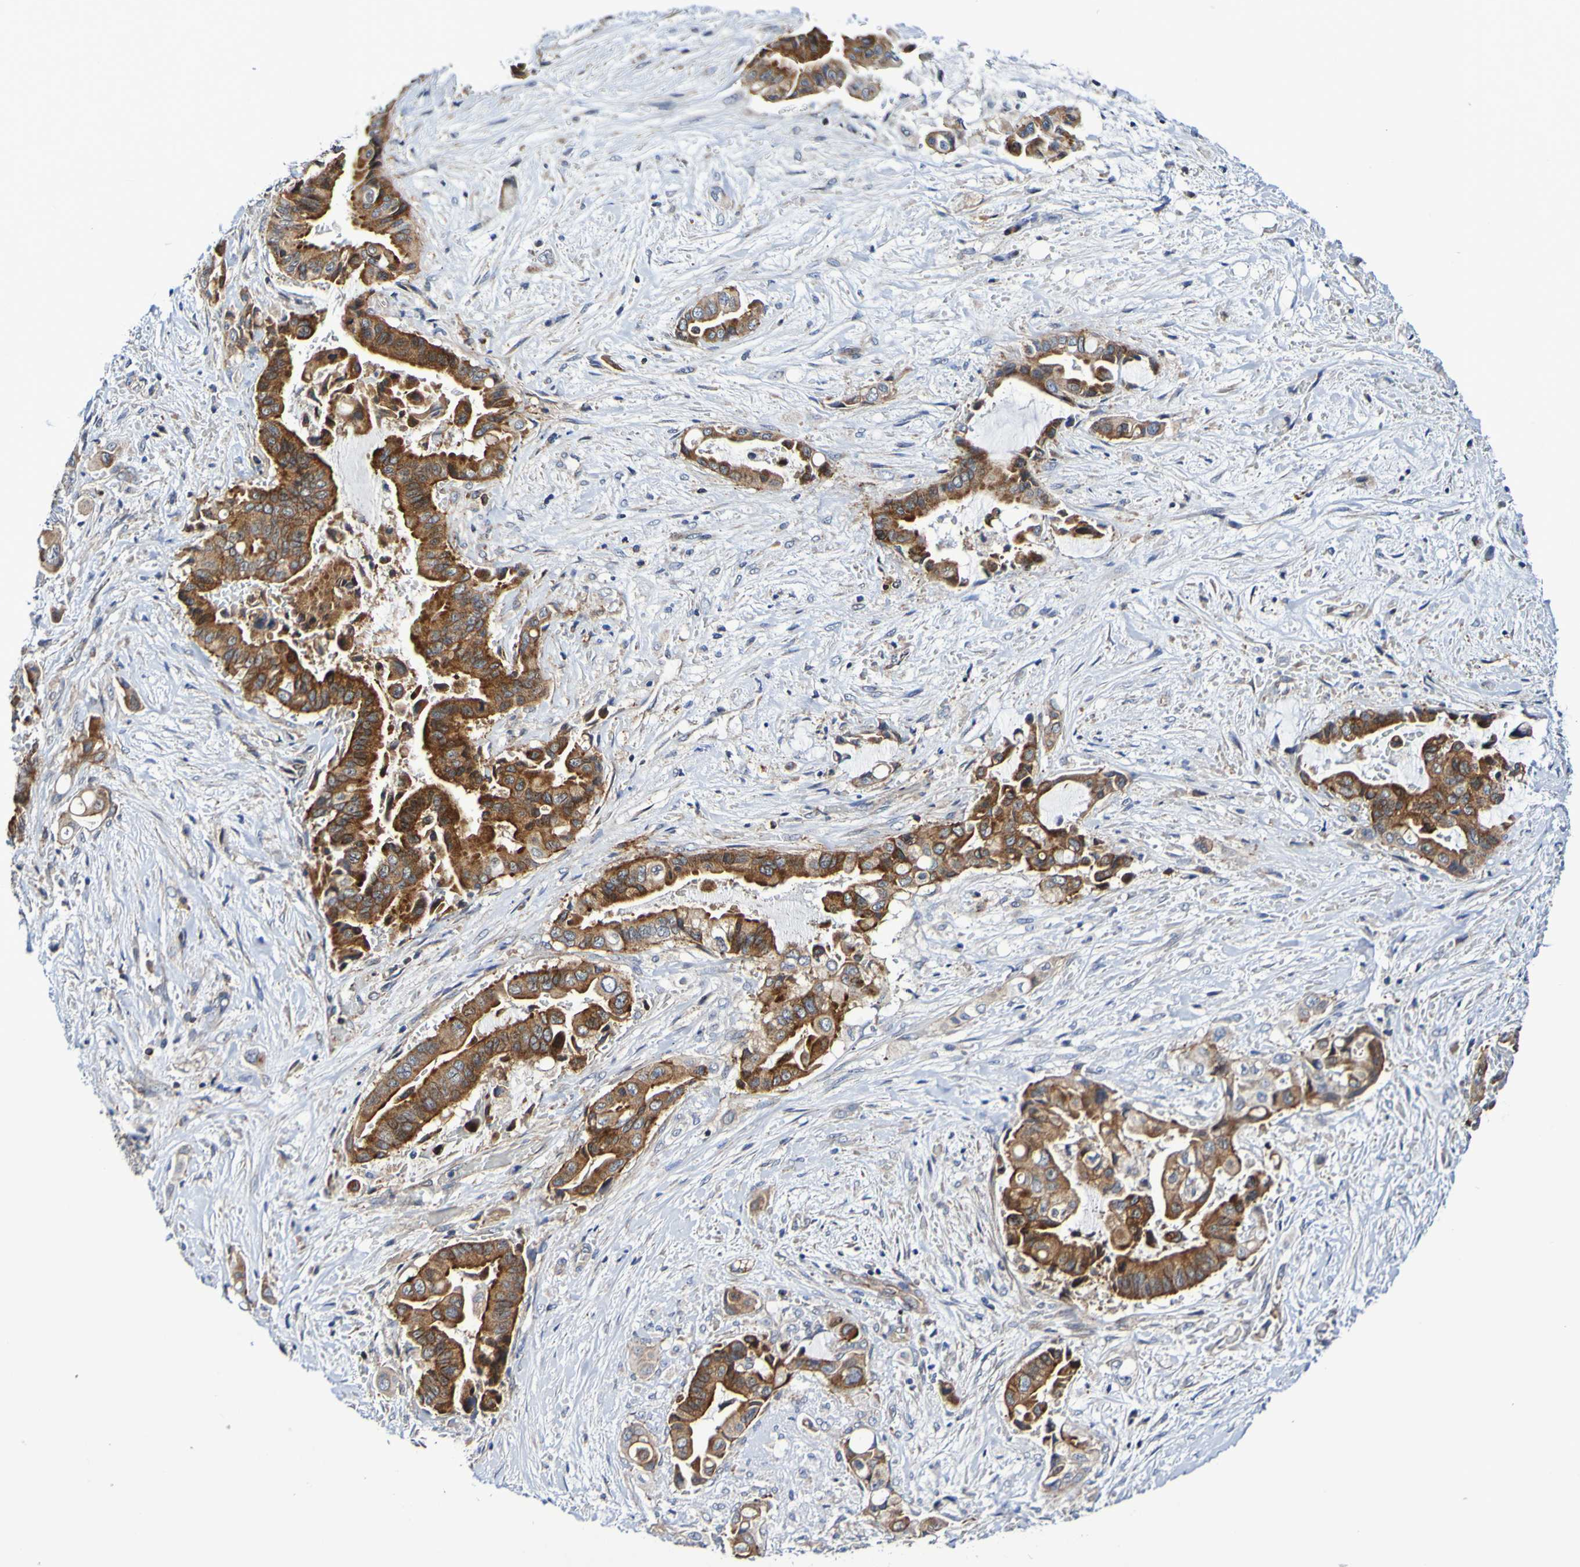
{"staining": {"intensity": "moderate", "quantity": ">75%", "location": "cytoplasmic/membranous"}, "tissue": "liver cancer", "cell_type": "Tumor cells", "image_type": "cancer", "snomed": [{"axis": "morphology", "description": "Cholangiocarcinoma"}, {"axis": "topography", "description": "Liver"}], "caption": "High-magnification brightfield microscopy of liver cancer stained with DAB (brown) and counterstained with hematoxylin (blue). tumor cells exhibit moderate cytoplasmic/membranous expression is seen in about>75% of cells.", "gene": "GJB1", "patient": {"sex": "female", "age": 61}}